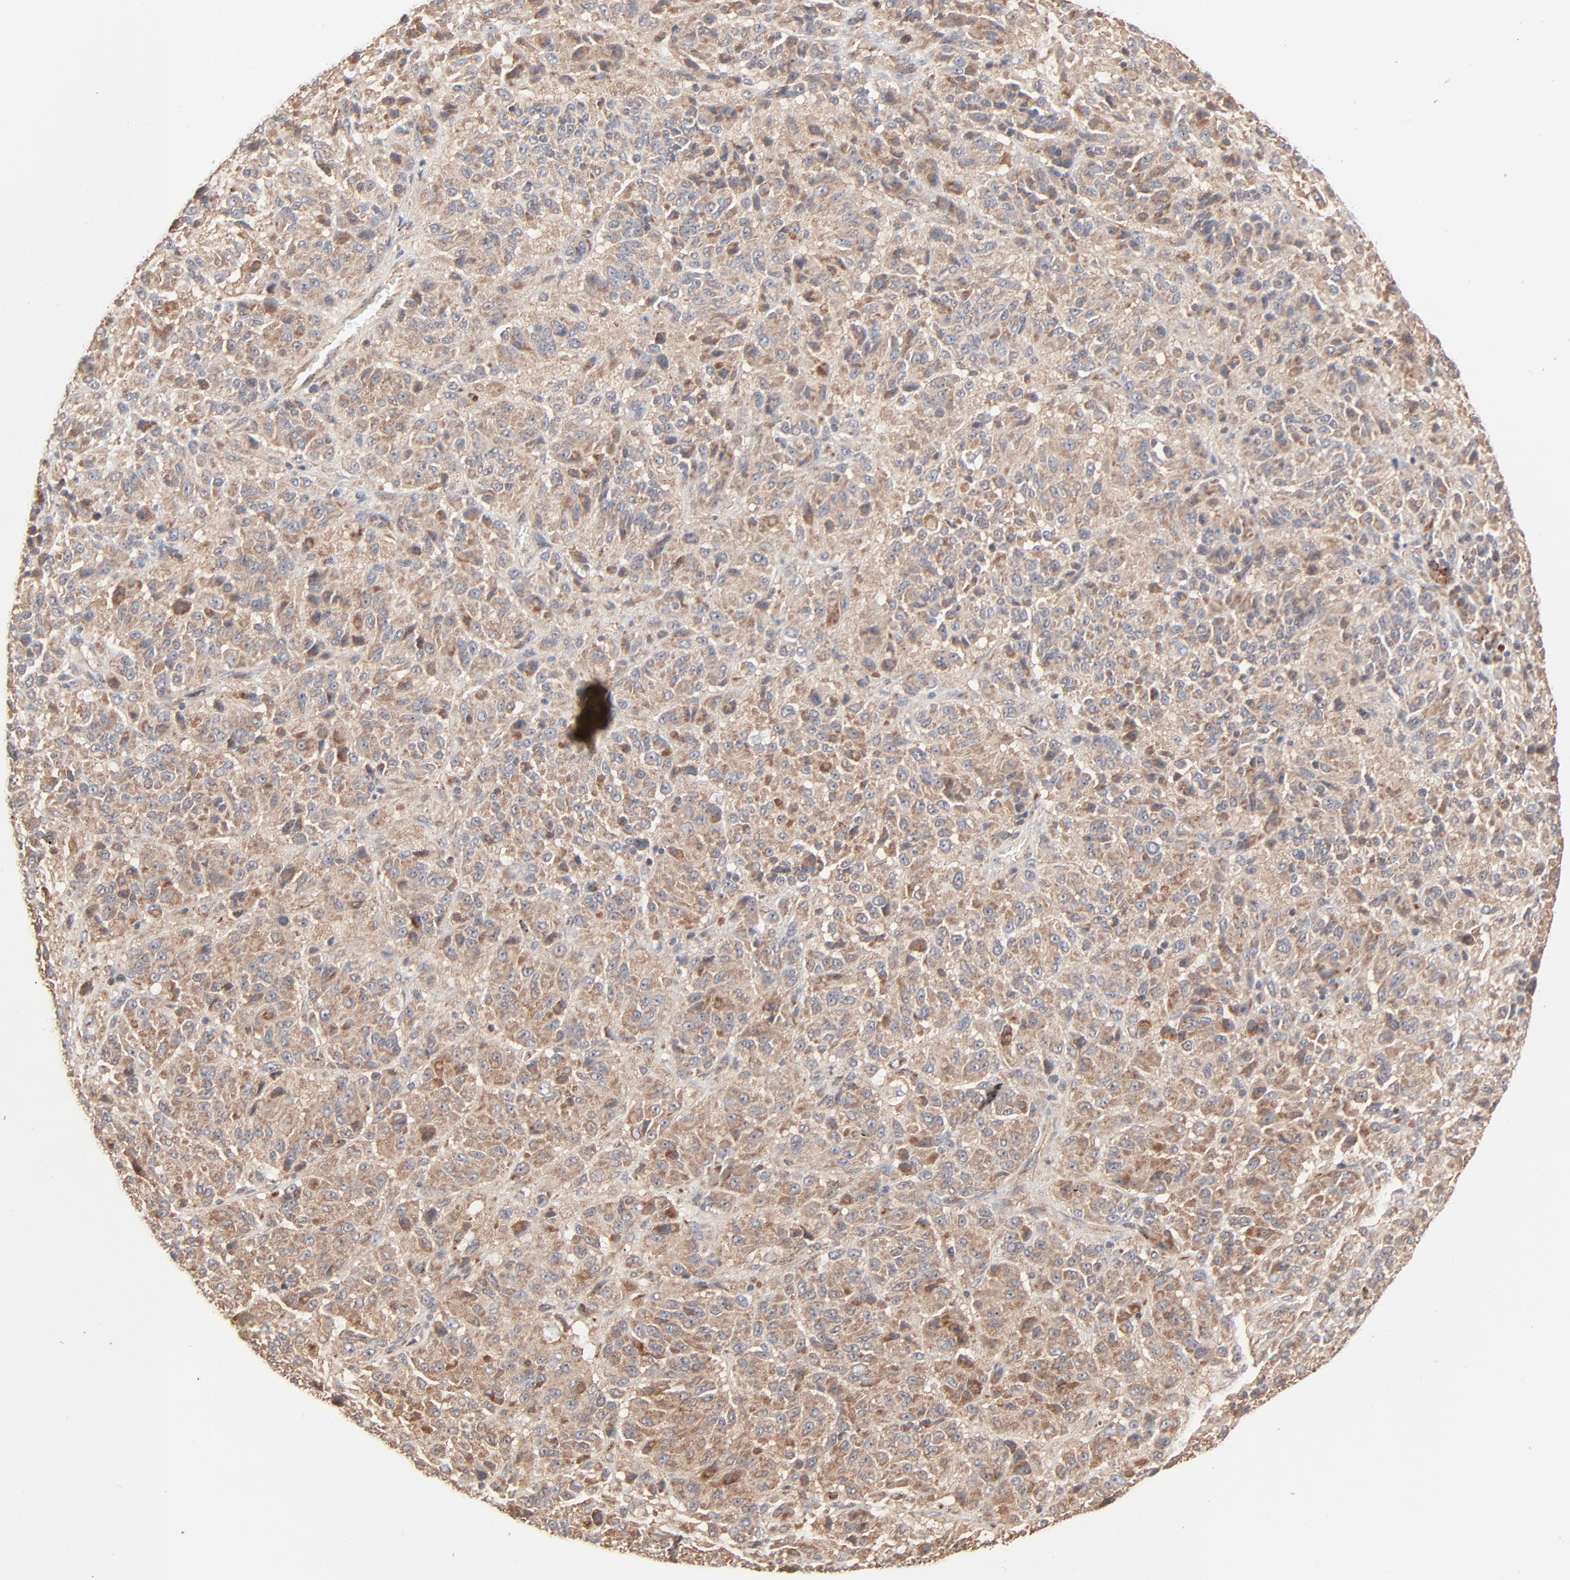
{"staining": {"intensity": "moderate", "quantity": ">75%", "location": "cytoplasmic/membranous"}, "tissue": "melanoma", "cell_type": "Tumor cells", "image_type": "cancer", "snomed": [{"axis": "morphology", "description": "Malignant melanoma, Metastatic site"}, {"axis": "topography", "description": "Lung"}], "caption": "Human melanoma stained with a brown dye reveals moderate cytoplasmic/membranous positive expression in about >75% of tumor cells.", "gene": "ABLIM3", "patient": {"sex": "male", "age": 64}}